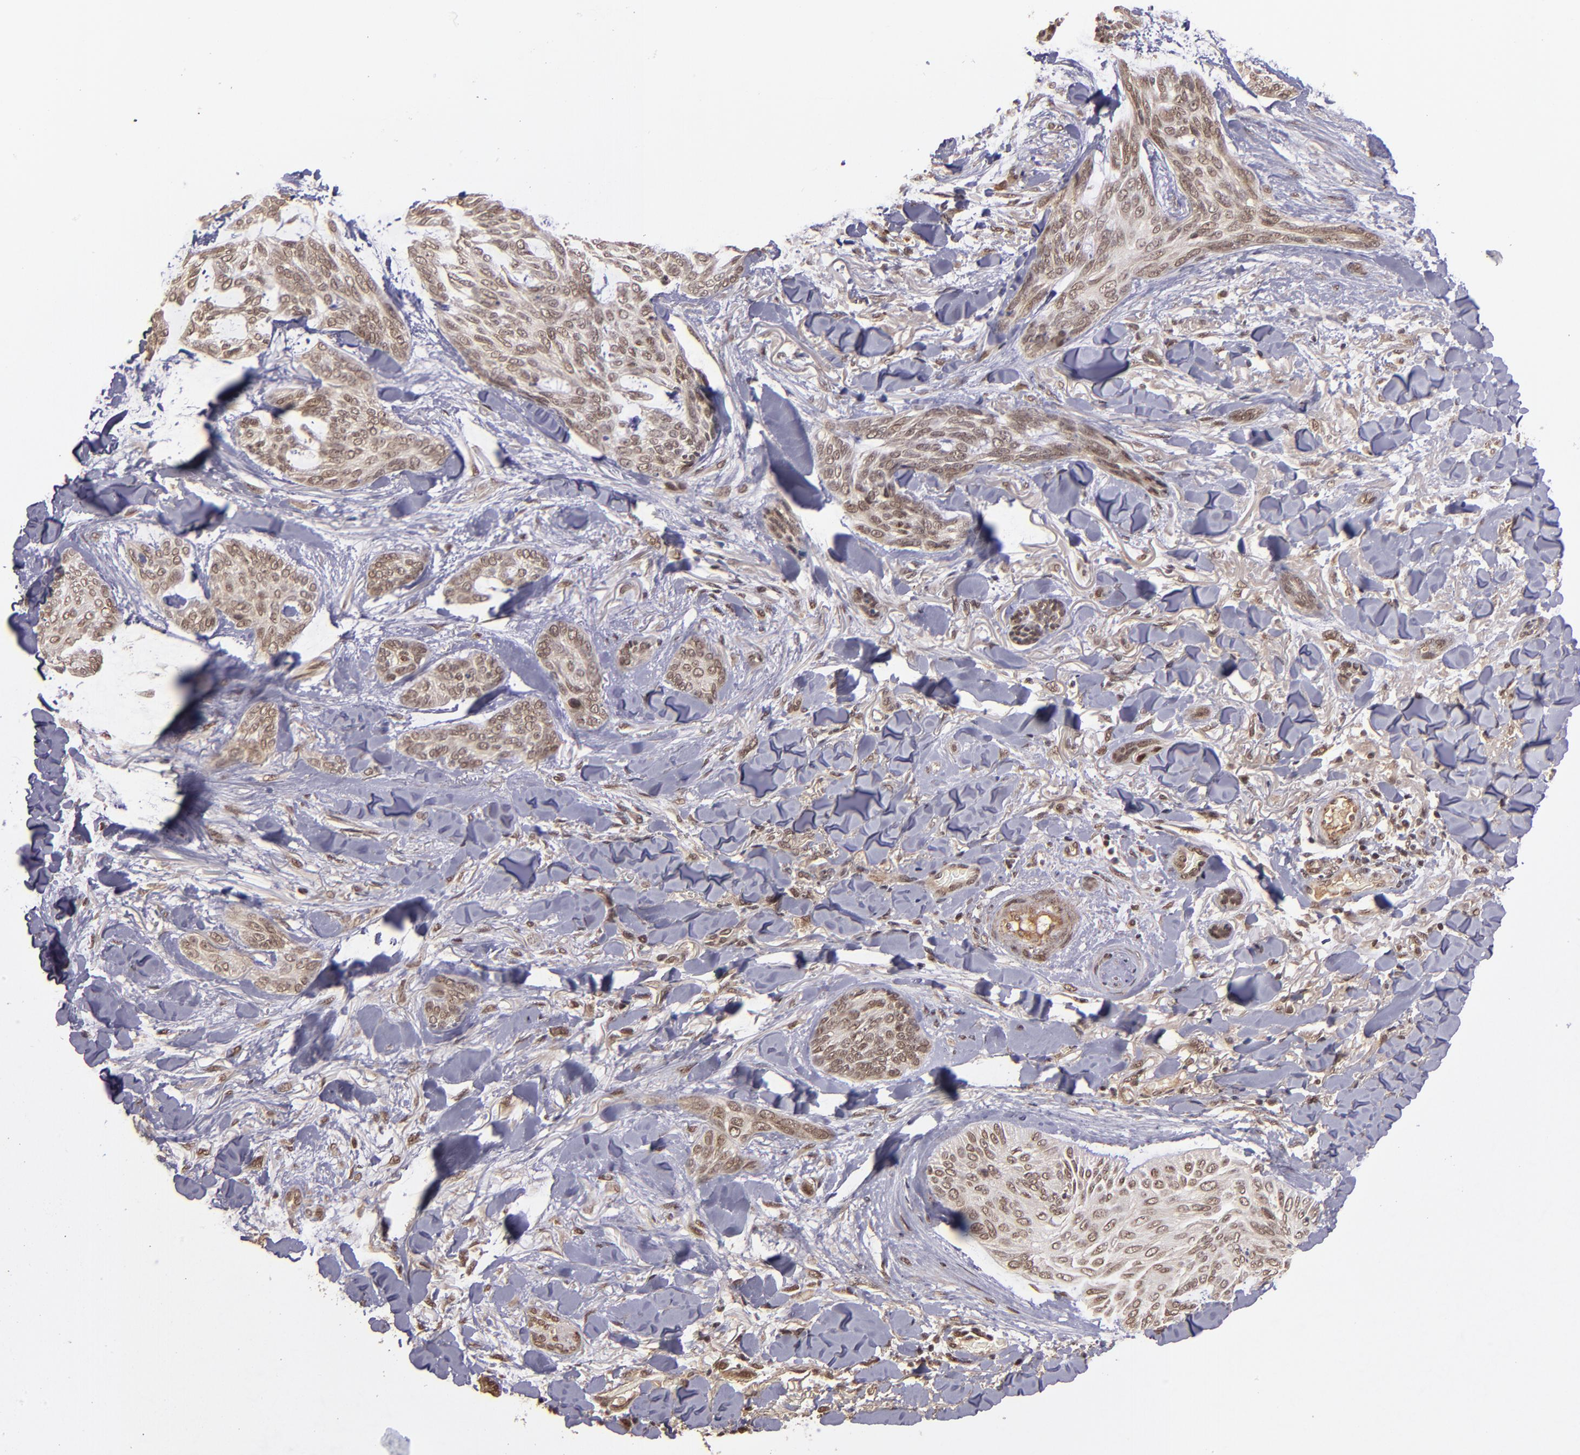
{"staining": {"intensity": "moderate", "quantity": ">75%", "location": "nuclear"}, "tissue": "skin cancer", "cell_type": "Tumor cells", "image_type": "cancer", "snomed": [{"axis": "morphology", "description": "Normal tissue, NOS"}, {"axis": "morphology", "description": "Basal cell carcinoma"}, {"axis": "topography", "description": "Skin"}], "caption": "A medium amount of moderate nuclear positivity is identified in approximately >75% of tumor cells in skin cancer tissue. The protein of interest is stained brown, and the nuclei are stained in blue (DAB (3,3'-diaminobenzidine) IHC with brightfield microscopy, high magnification).", "gene": "ABHD12B", "patient": {"sex": "female", "age": 71}}